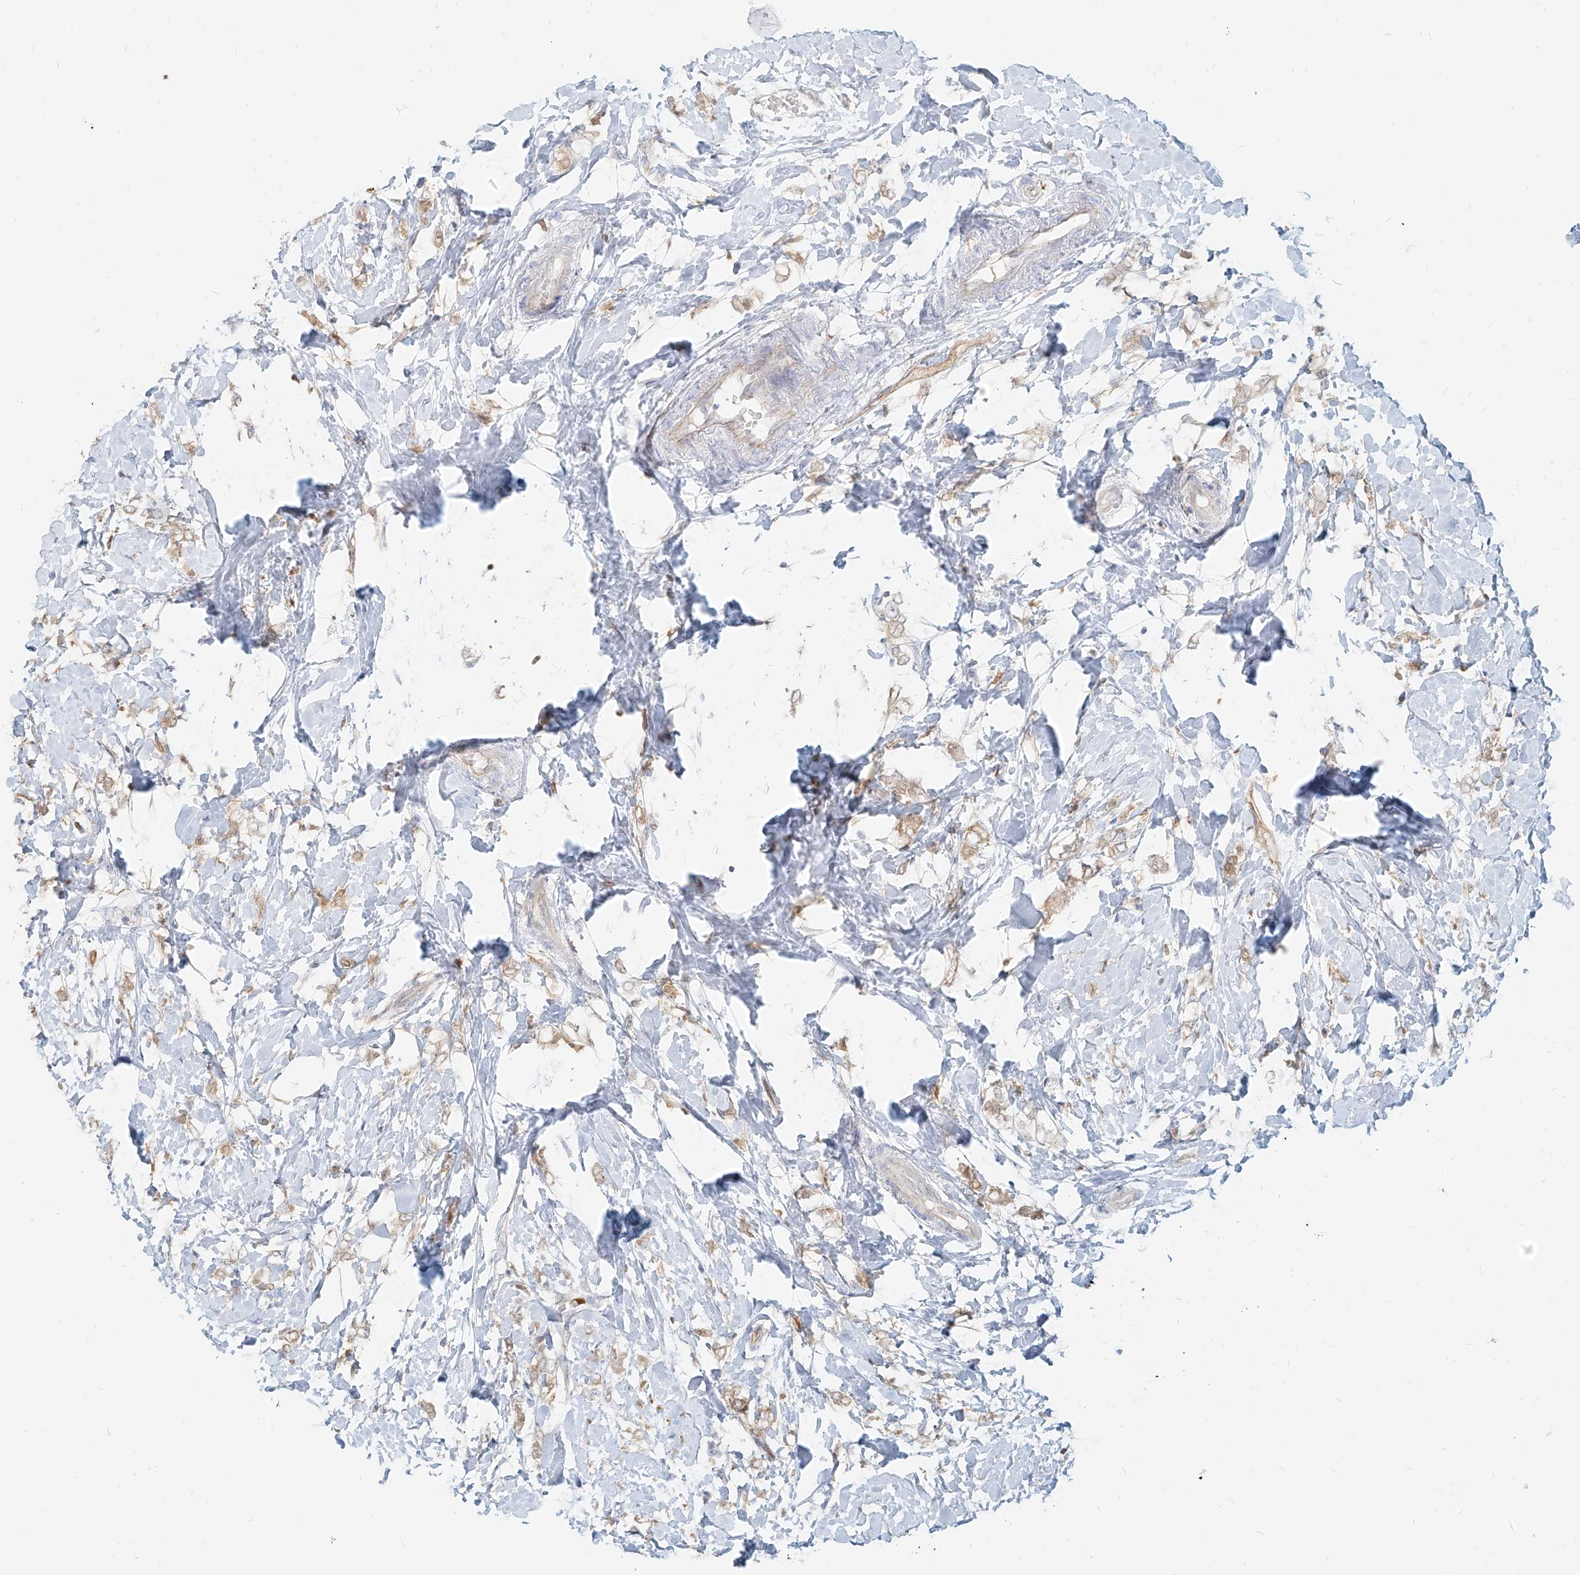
{"staining": {"intensity": "weak", "quantity": ">75%", "location": "cytoplasmic/membranous"}, "tissue": "breast cancer", "cell_type": "Tumor cells", "image_type": "cancer", "snomed": [{"axis": "morphology", "description": "Normal tissue, NOS"}, {"axis": "morphology", "description": "Lobular carcinoma"}, {"axis": "topography", "description": "Breast"}], "caption": "A low amount of weak cytoplasmic/membranous expression is appreciated in about >75% of tumor cells in breast lobular carcinoma tissue.", "gene": "PGD", "patient": {"sex": "female", "age": 47}}